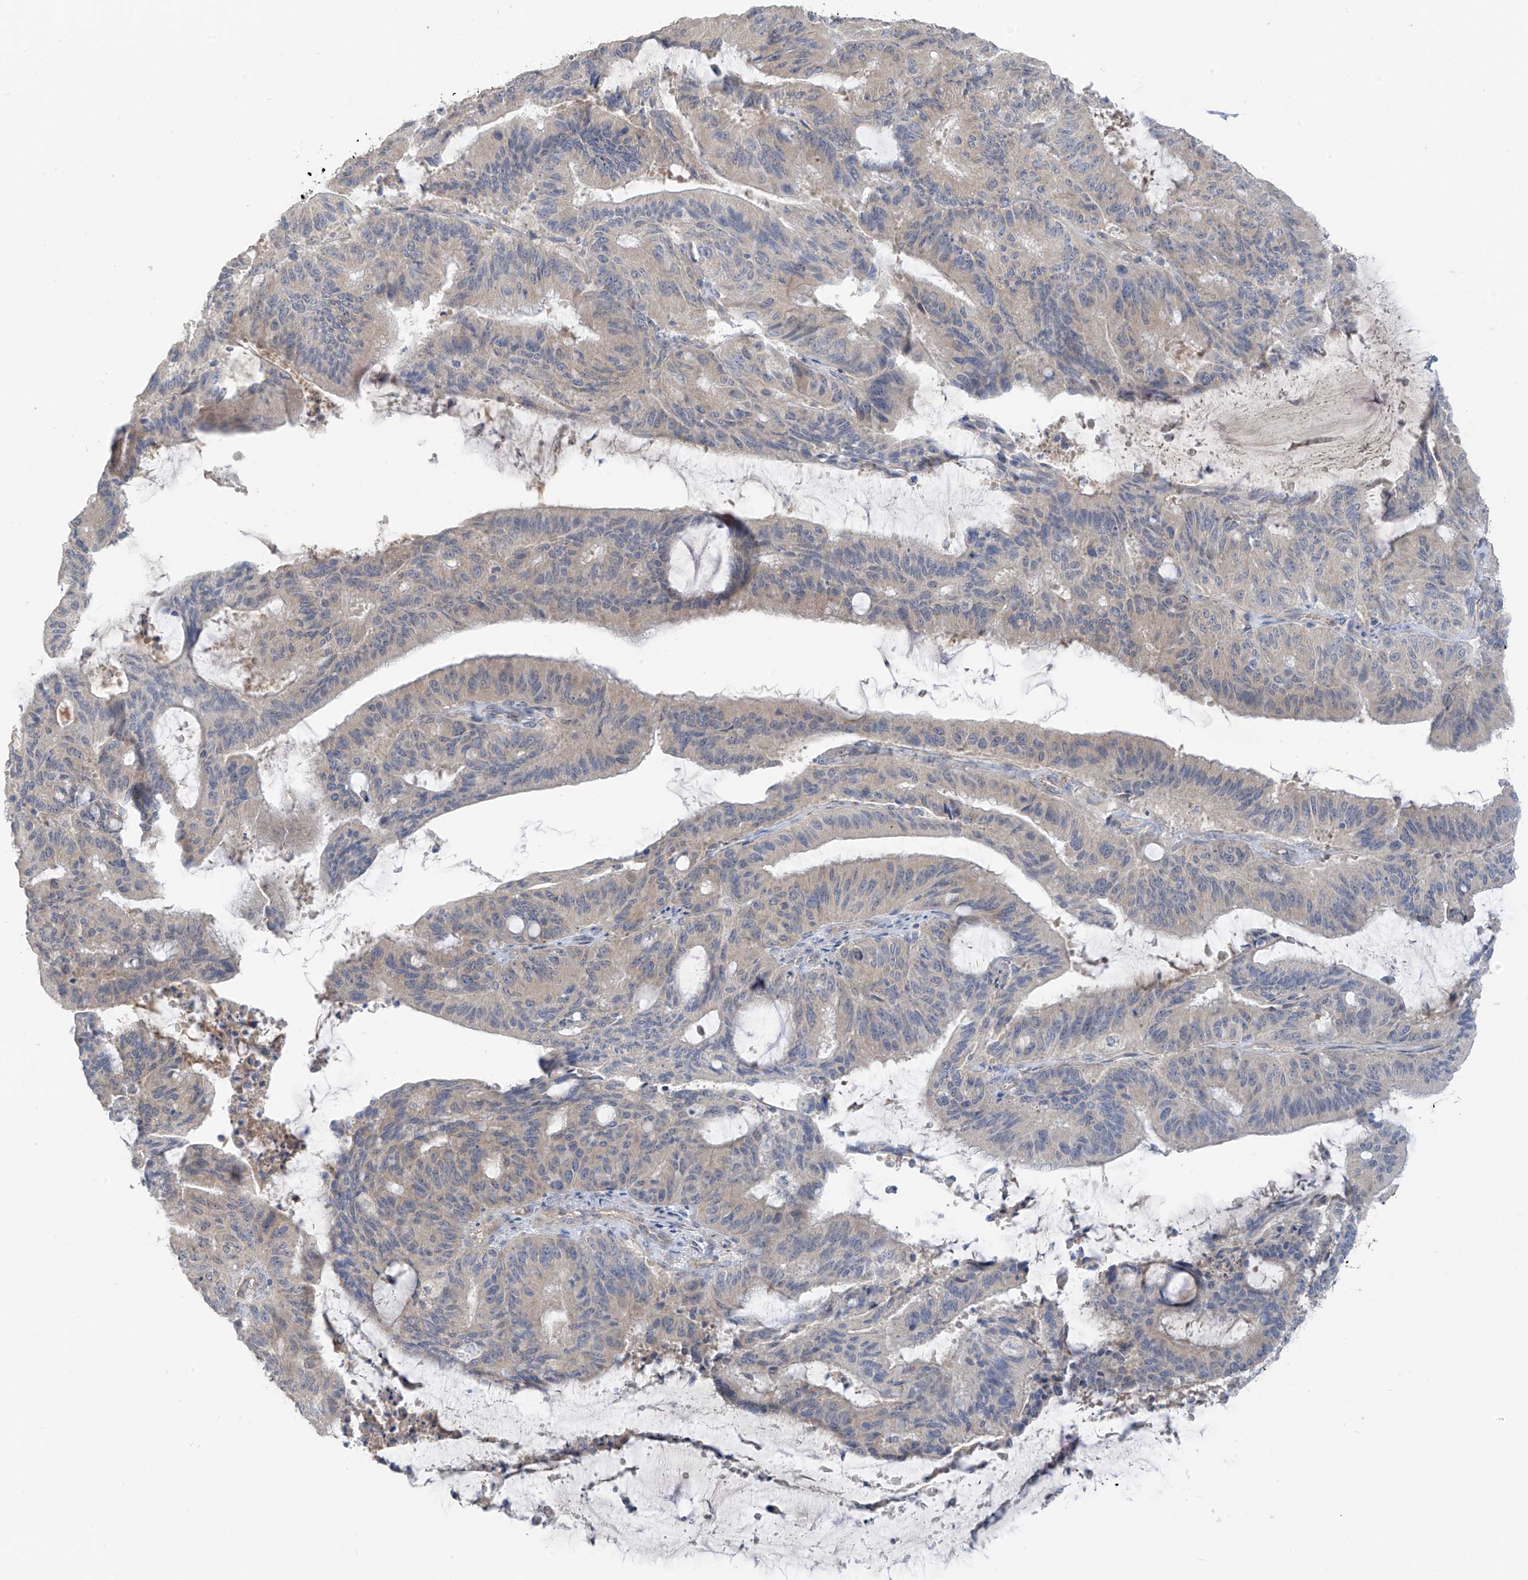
{"staining": {"intensity": "negative", "quantity": "none", "location": "none"}, "tissue": "liver cancer", "cell_type": "Tumor cells", "image_type": "cancer", "snomed": [{"axis": "morphology", "description": "Normal tissue, NOS"}, {"axis": "morphology", "description": "Cholangiocarcinoma"}, {"axis": "topography", "description": "Liver"}, {"axis": "topography", "description": "Peripheral nerve tissue"}], "caption": "Liver cancer stained for a protein using immunohistochemistry reveals no positivity tumor cells.", "gene": "NALCN", "patient": {"sex": "female", "age": 73}}